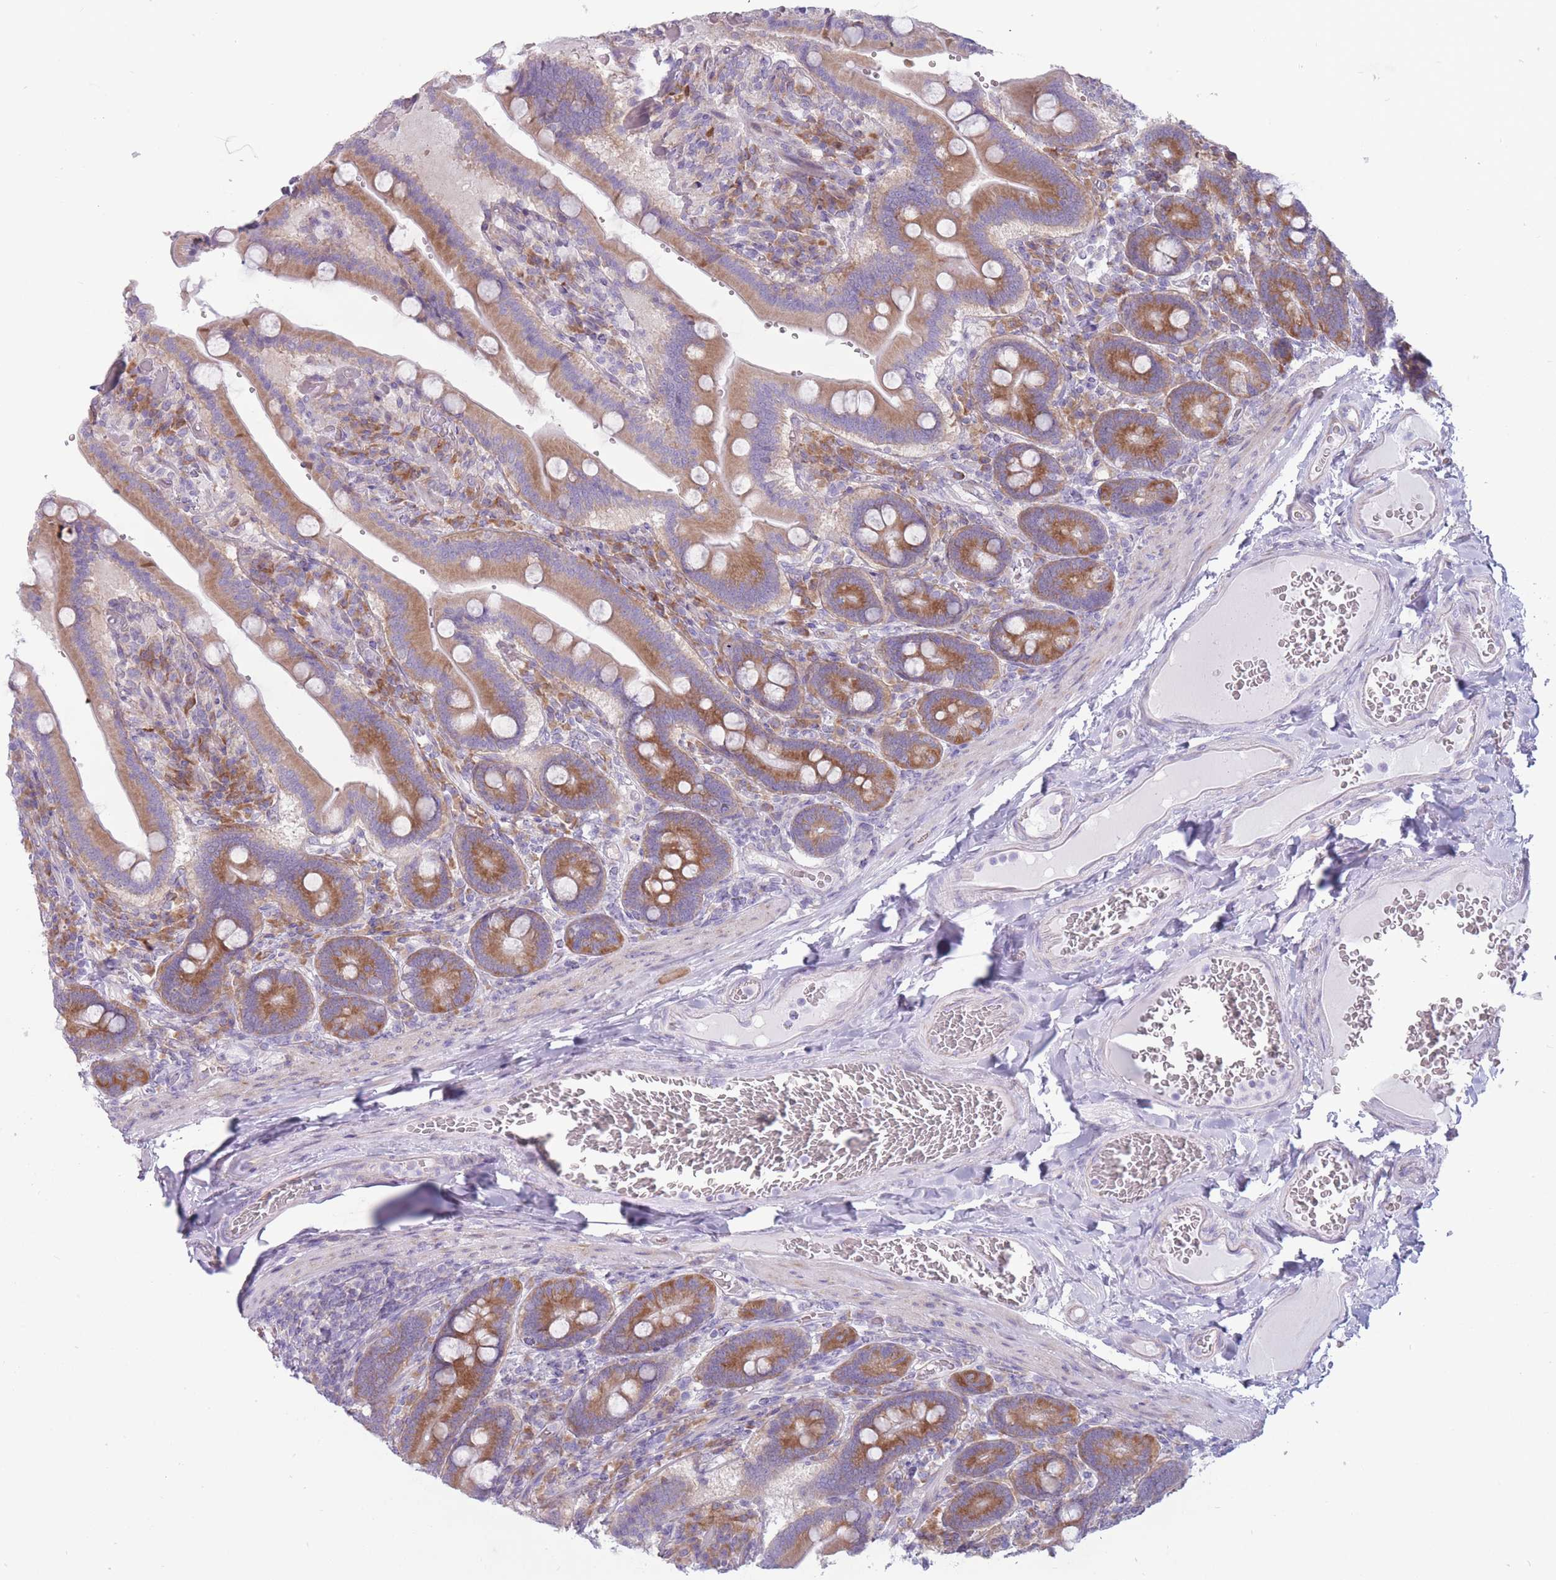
{"staining": {"intensity": "moderate", "quantity": ">75%", "location": "cytoplasmic/membranous"}, "tissue": "duodenum", "cell_type": "Glandular cells", "image_type": "normal", "snomed": [{"axis": "morphology", "description": "Normal tissue, NOS"}, {"axis": "topography", "description": "Duodenum"}], "caption": "This micrograph displays immunohistochemistry staining of benign human duodenum, with medium moderate cytoplasmic/membranous expression in approximately >75% of glandular cells.", "gene": "RPL18", "patient": {"sex": "female", "age": 62}}